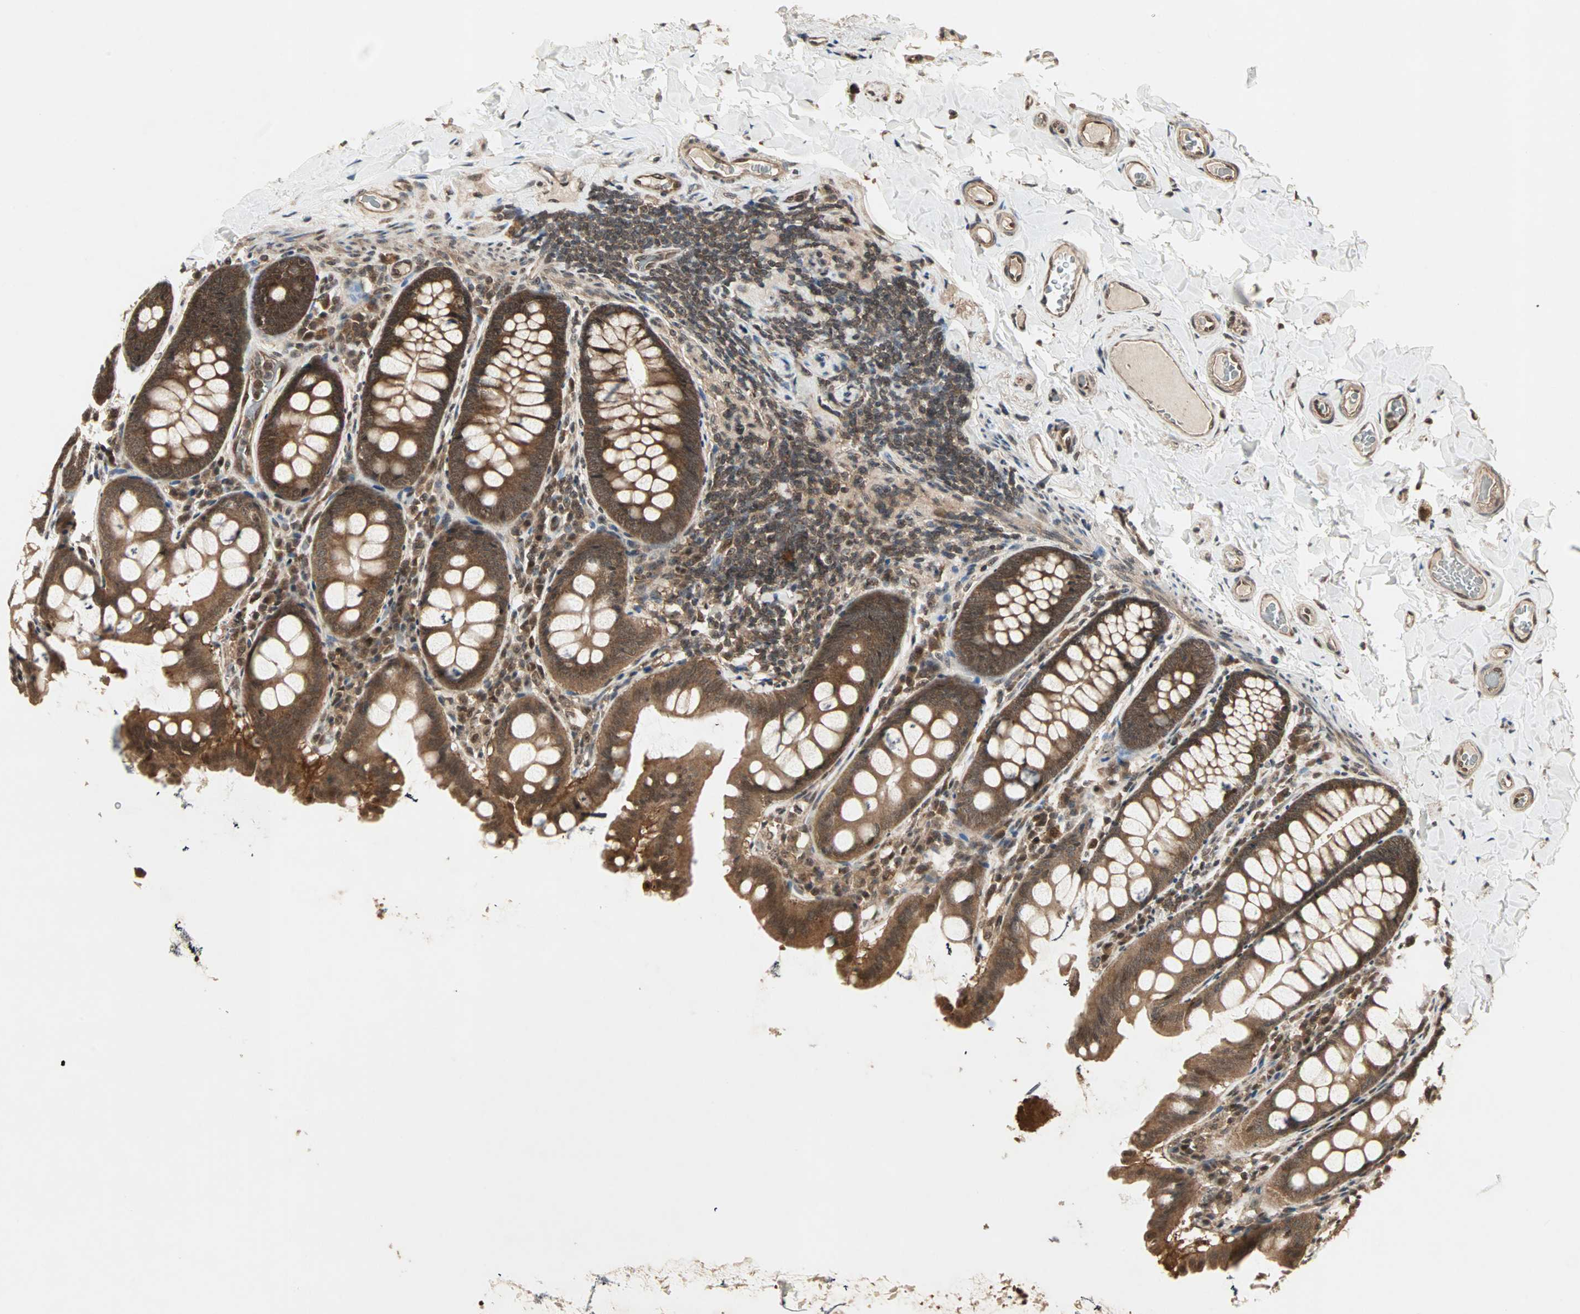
{"staining": {"intensity": "moderate", "quantity": ">75%", "location": "cytoplasmic/membranous,nuclear"}, "tissue": "colon", "cell_type": "Endothelial cells", "image_type": "normal", "snomed": [{"axis": "morphology", "description": "Normal tissue, NOS"}, {"axis": "topography", "description": "Colon"}], "caption": "Protein staining of normal colon exhibits moderate cytoplasmic/membranous,nuclear staining in about >75% of endothelial cells.", "gene": "CSNK2B", "patient": {"sex": "female", "age": 61}}